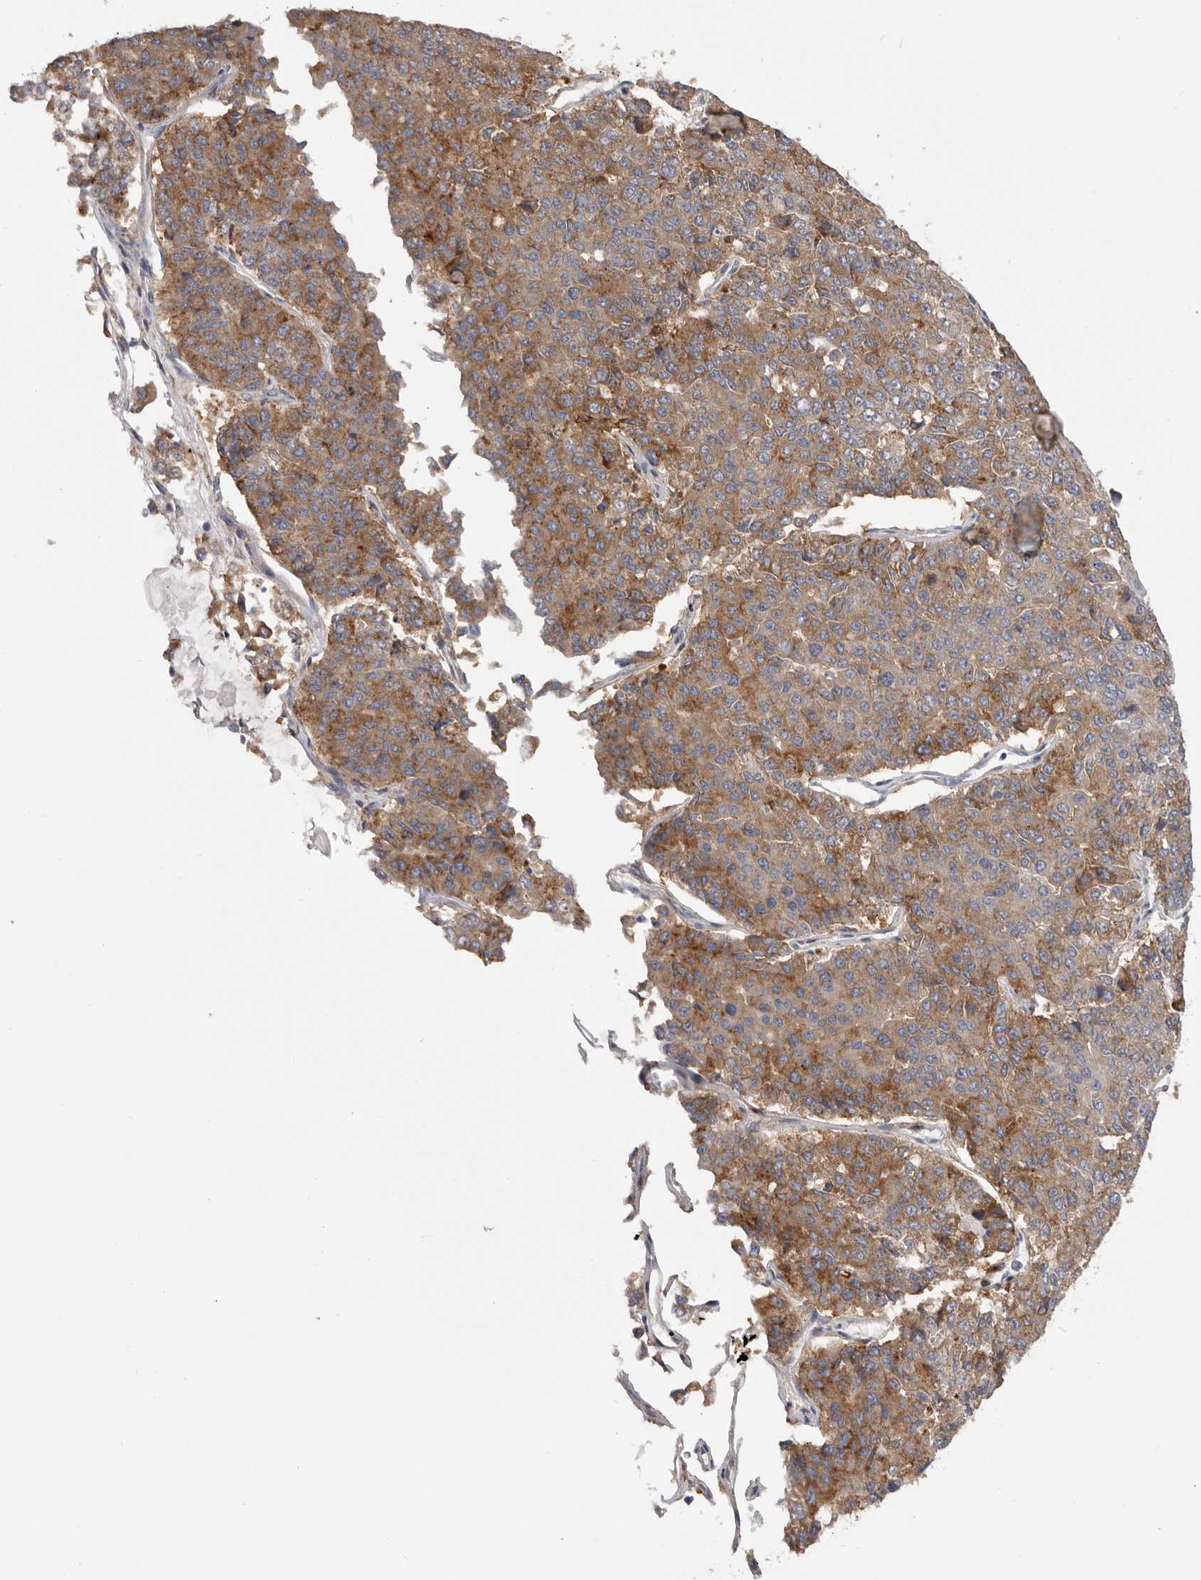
{"staining": {"intensity": "moderate", "quantity": ">75%", "location": "cytoplasmic/membranous"}, "tissue": "pancreatic cancer", "cell_type": "Tumor cells", "image_type": "cancer", "snomed": [{"axis": "morphology", "description": "Adenocarcinoma, NOS"}, {"axis": "topography", "description": "Pancreas"}], "caption": "This image reveals immunohistochemistry (IHC) staining of adenocarcinoma (pancreatic), with medium moderate cytoplasmic/membranous expression in approximately >75% of tumor cells.", "gene": "TFRC", "patient": {"sex": "male", "age": 50}}